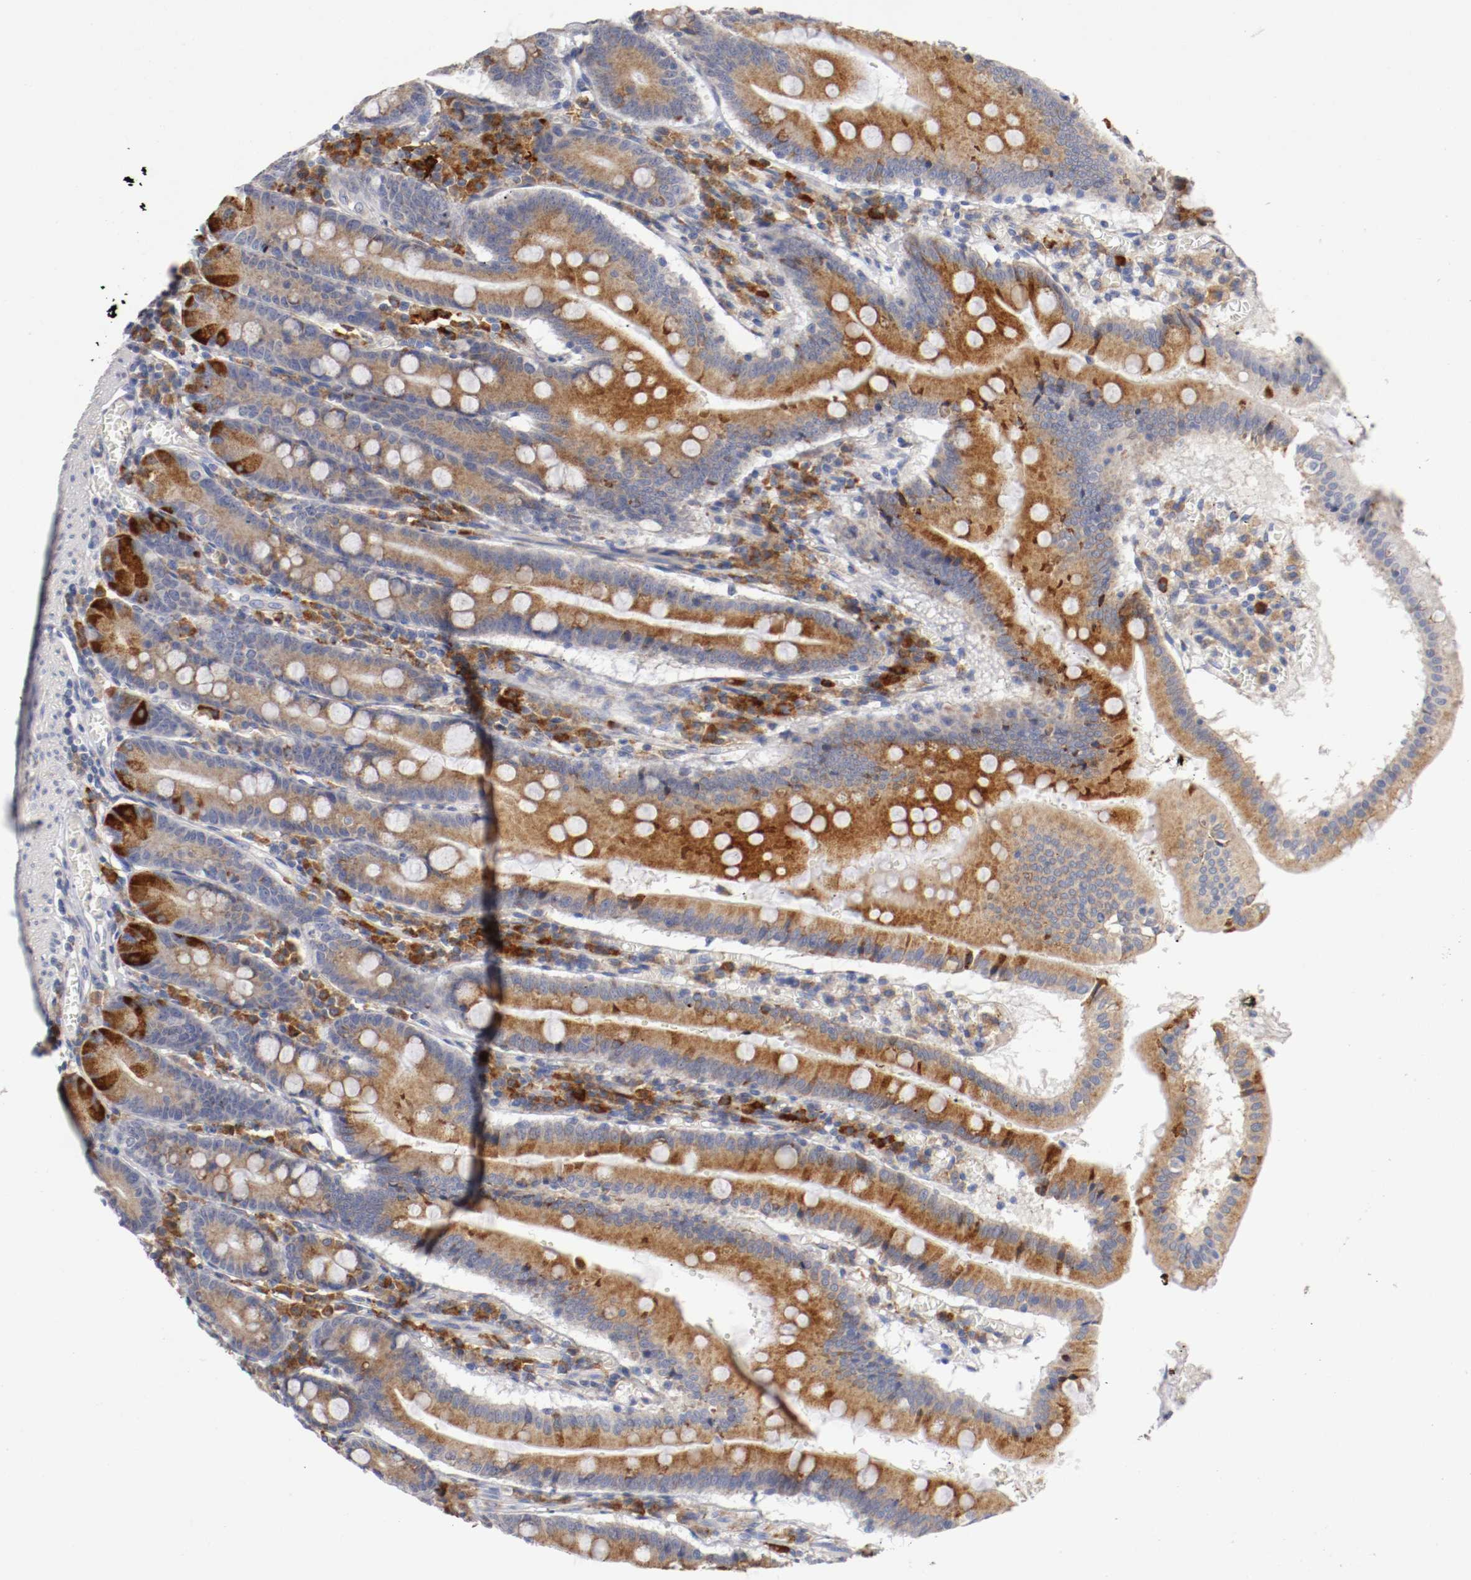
{"staining": {"intensity": "strong", "quantity": ">75%", "location": "cytoplasmic/membranous"}, "tissue": "small intestine", "cell_type": "Glandular cells", "image_type": "normal", "snomed": [{"axis": "morphology", "description": "Normal tissue, NOS"}, {"axis": "topography", "description": "Small intestine"}], "caption": "Immunohistochemical staining of normal small intestine shows strong cytoplasmic/membranous protein expression in approximately >75% of glandular cells.", "gene": "TRAF2", "patient": {"sex": "male", "age": 71}}